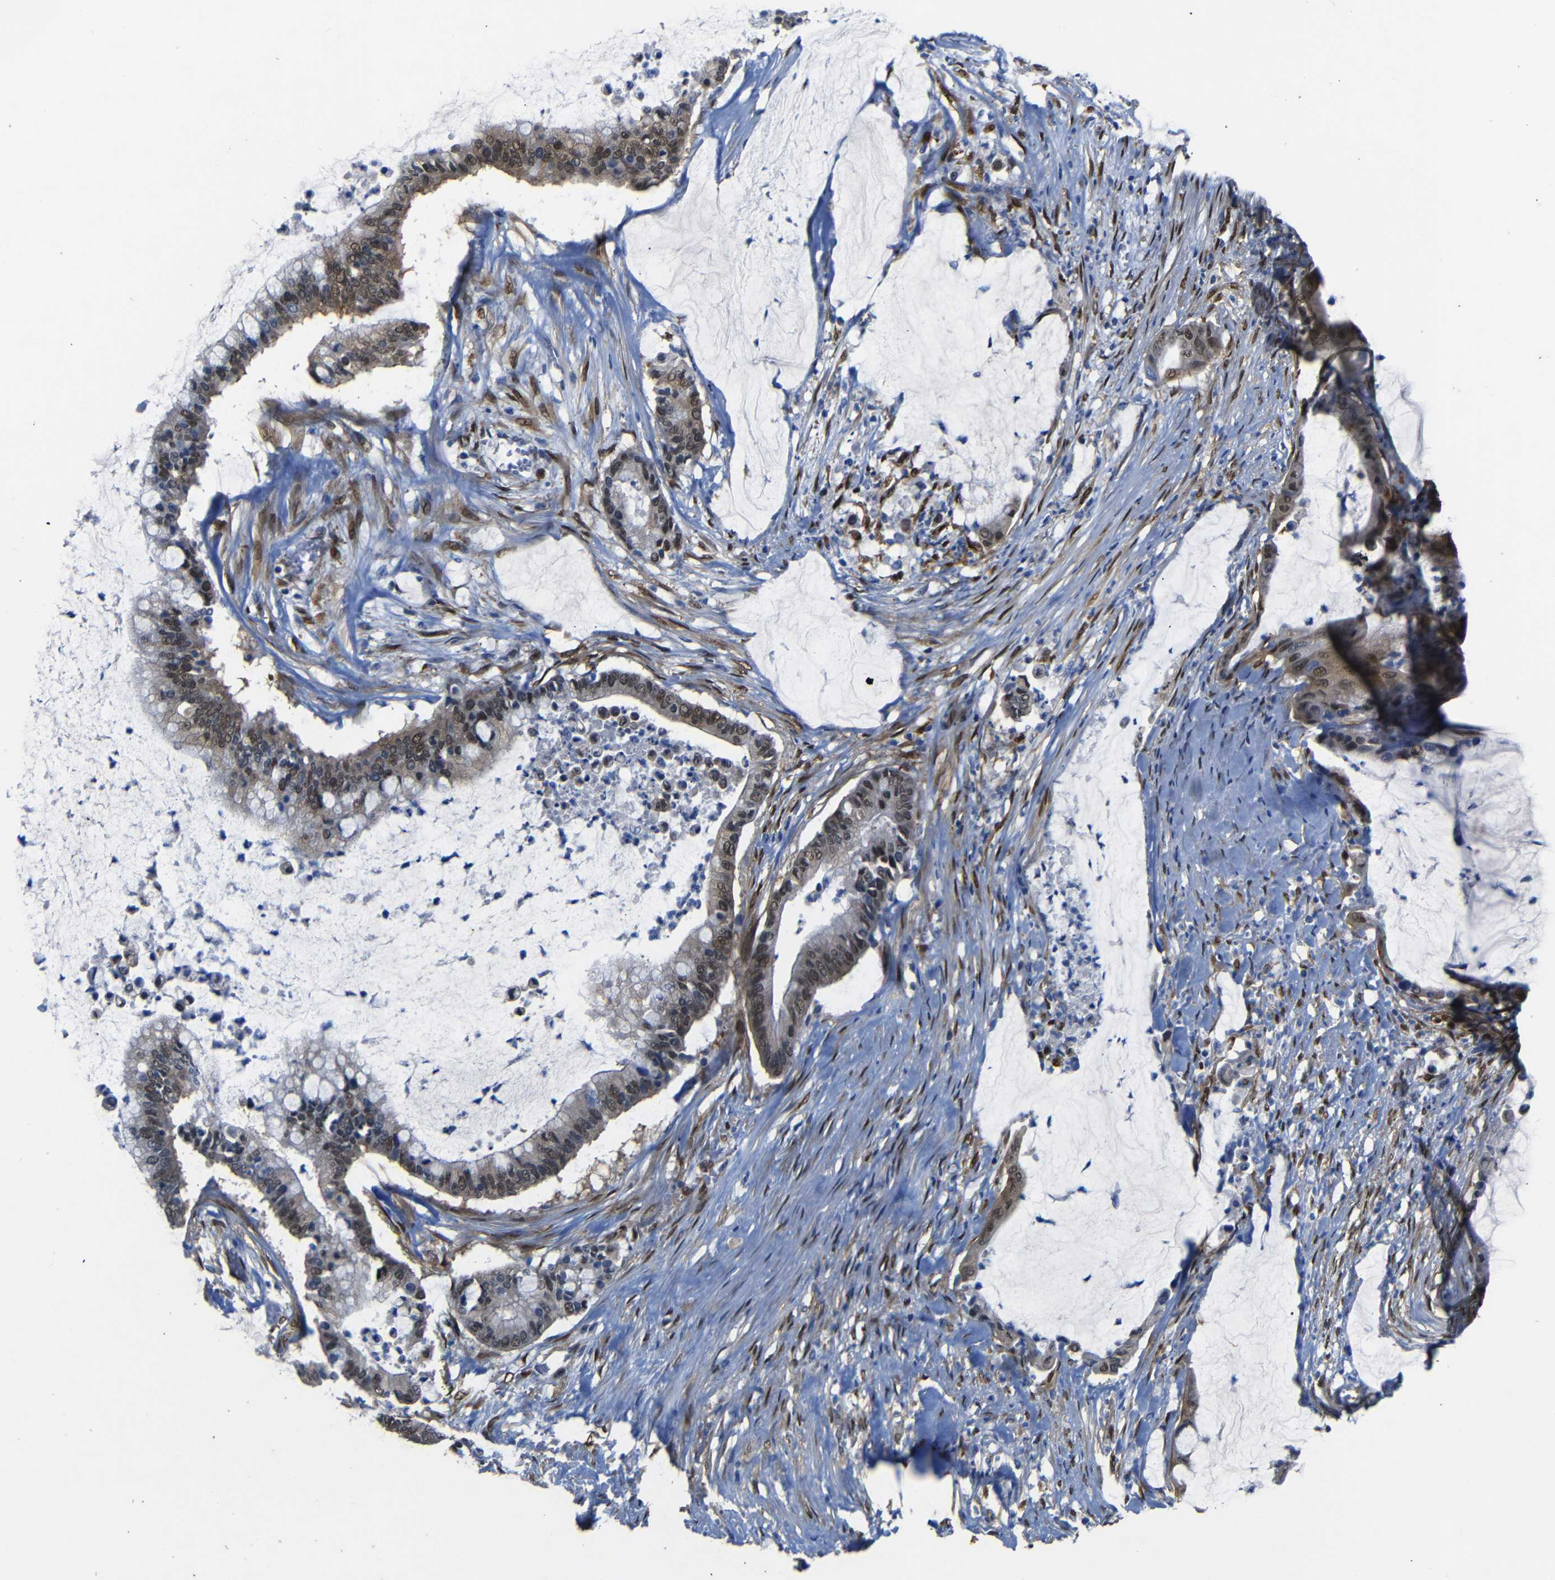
{"staining": {"intensity": "moderate", "quantity": ">75%", "location": "cytoplasmic/membranous,nuclear"}, "tissue": "pancreatic cancer", "cell_type": "Tumor cells", "image_type": "cancer", "snomed": [{"axis": "morphology", "description": "Adenocarcinoma, NOS"}, {"axis": "topography", "description": "Pancreas"}], "caption": "Immunohistochemistry of human adenocarcinoma (pancreatic) exhibits medium levels of moderate cytoplasmic/membranous and nuclear expression in approximately >75% of tumor cells.", "gene": "YAP1", "patient": {"sex": "male", "age": 41}}